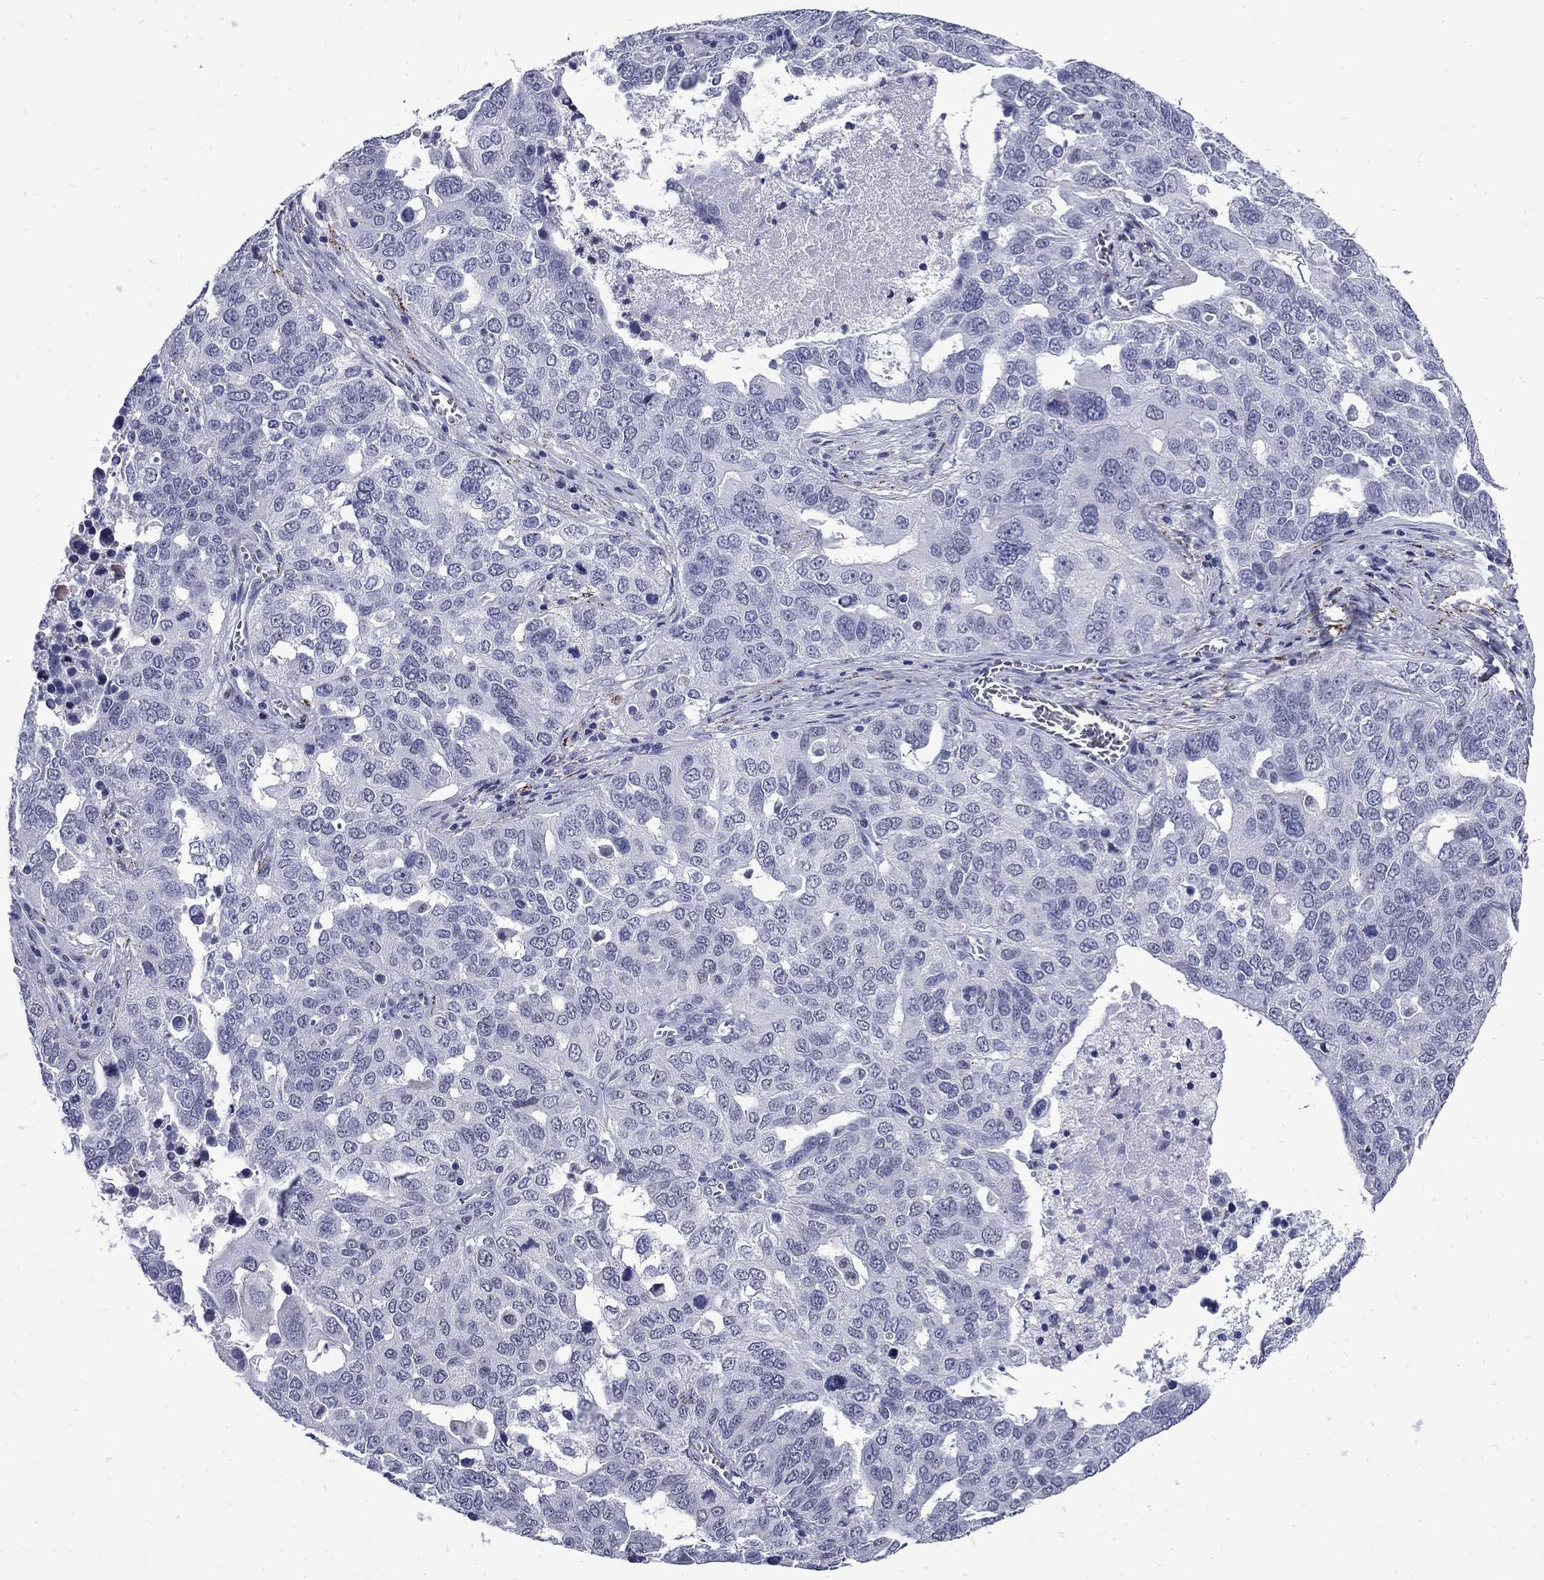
{"staining": {"intensity": "negative", "quantity": "none", "location": "none"}, "tissue": "ovarian cancer", "cell_type": "Tumor cells", "image_type": "cancer", "snomed": [{"axis": "morphology", "description": "Carcinoma, endometroid"}, {"axis": "topography", "description": "Soft tissue"}, {"axis": "topography", "description": "Ovary"}], "caption": "A high-resolution image shows IHC staining of endometroid carcinoma (ovarian), which demonstrates no significant positivity in tumor cells.", "gene": "MGARP", "patient": {"sex": "female", "age": 52}}